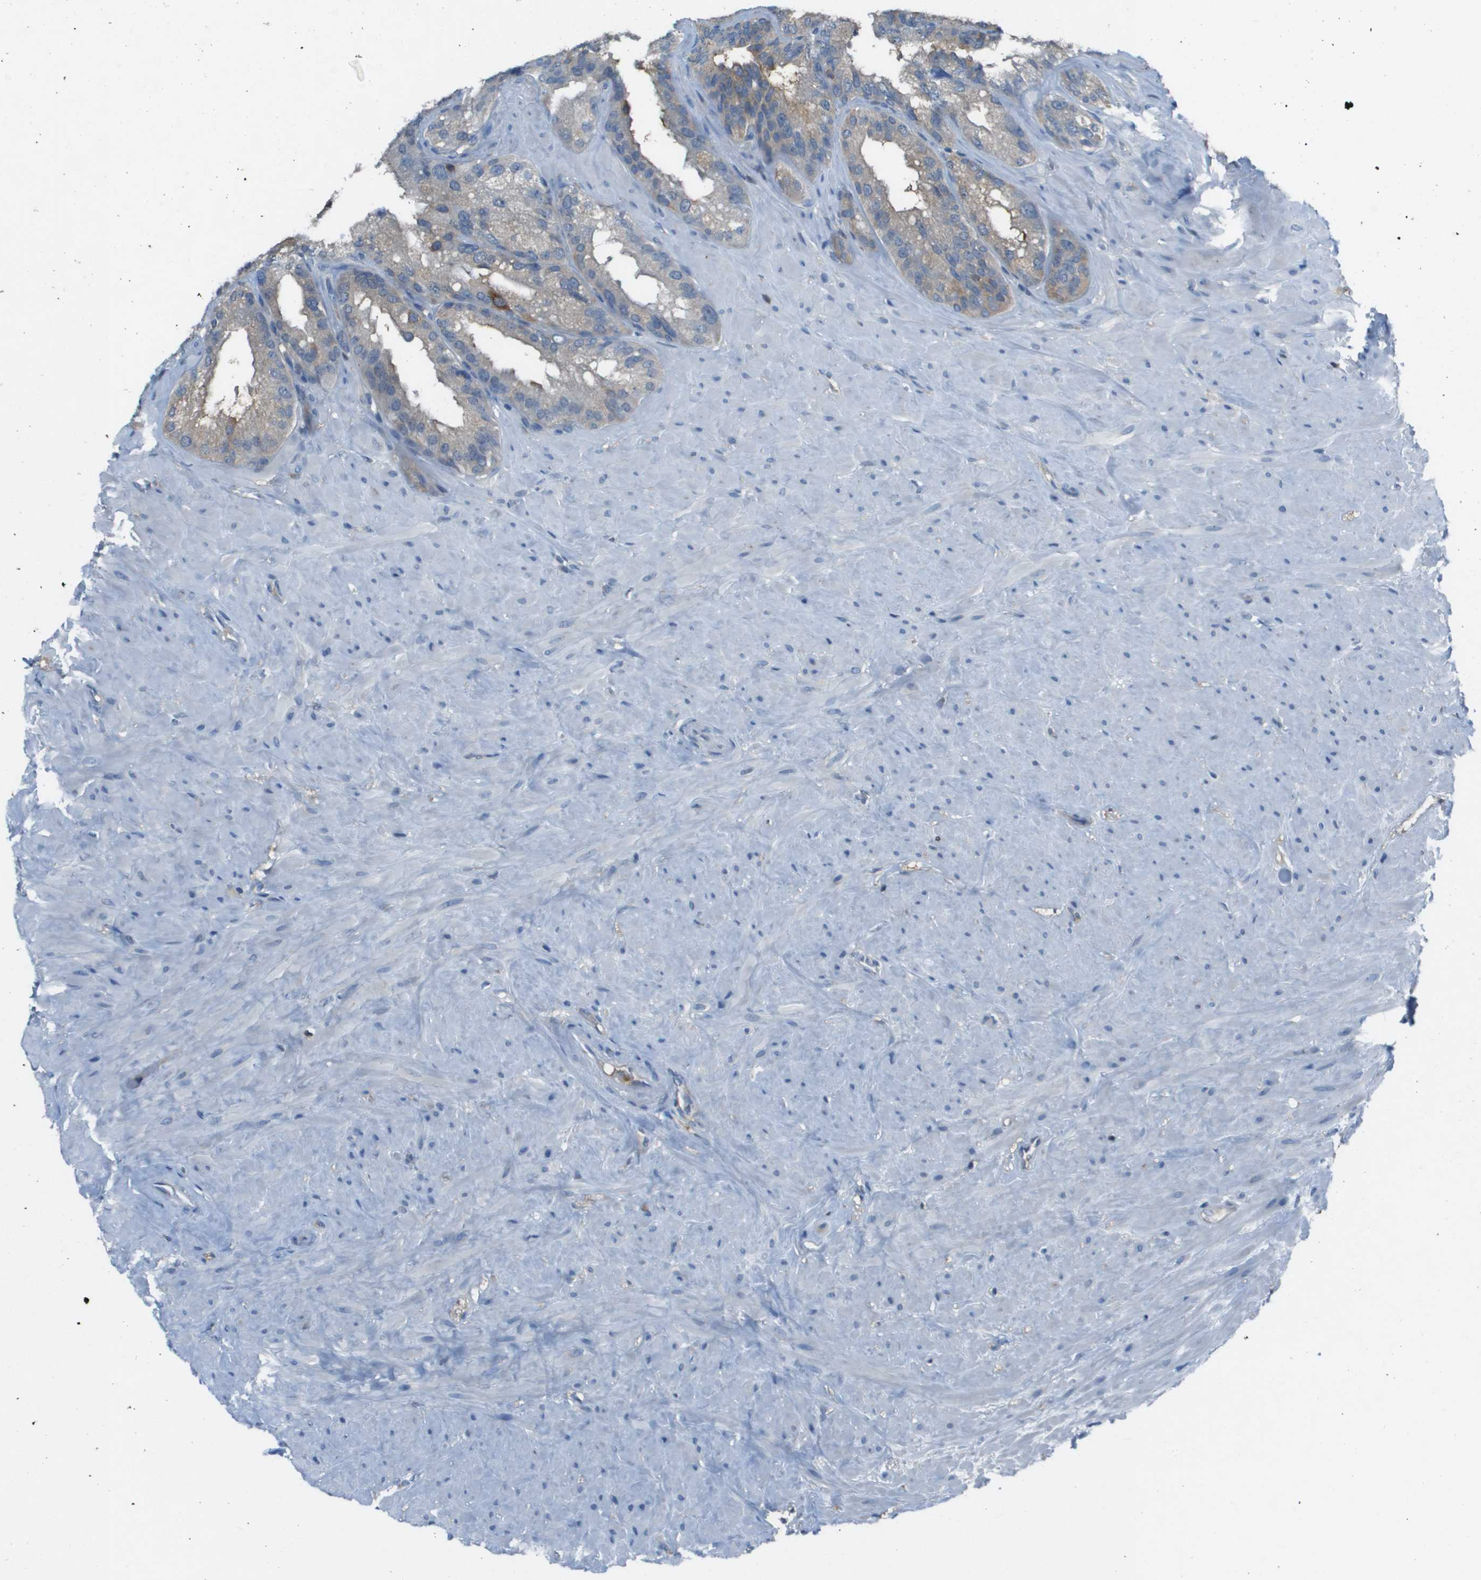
{"staining": {"intensity": "moderate", "quantity": "<25%", "location": "cytoplasmic/membranous"}, "tissue": "seminal vesicle", "cell_type": "Glandular cells", "image_type": "normal", "snomed": [{"axis": "morphology", "description": "Normal tissue, NOS"}, {"axis": "topography", "description": "Seminal veicle"}], "caption": "There is low levels of moderate cytoplasmic/membranous positivity in glandular cells of benign seminal vesicle, as demonstrated by immunohistochemical staining (brown color).", "gene": "CAMK4", "patient": {"sex": "male", "age": 68}}